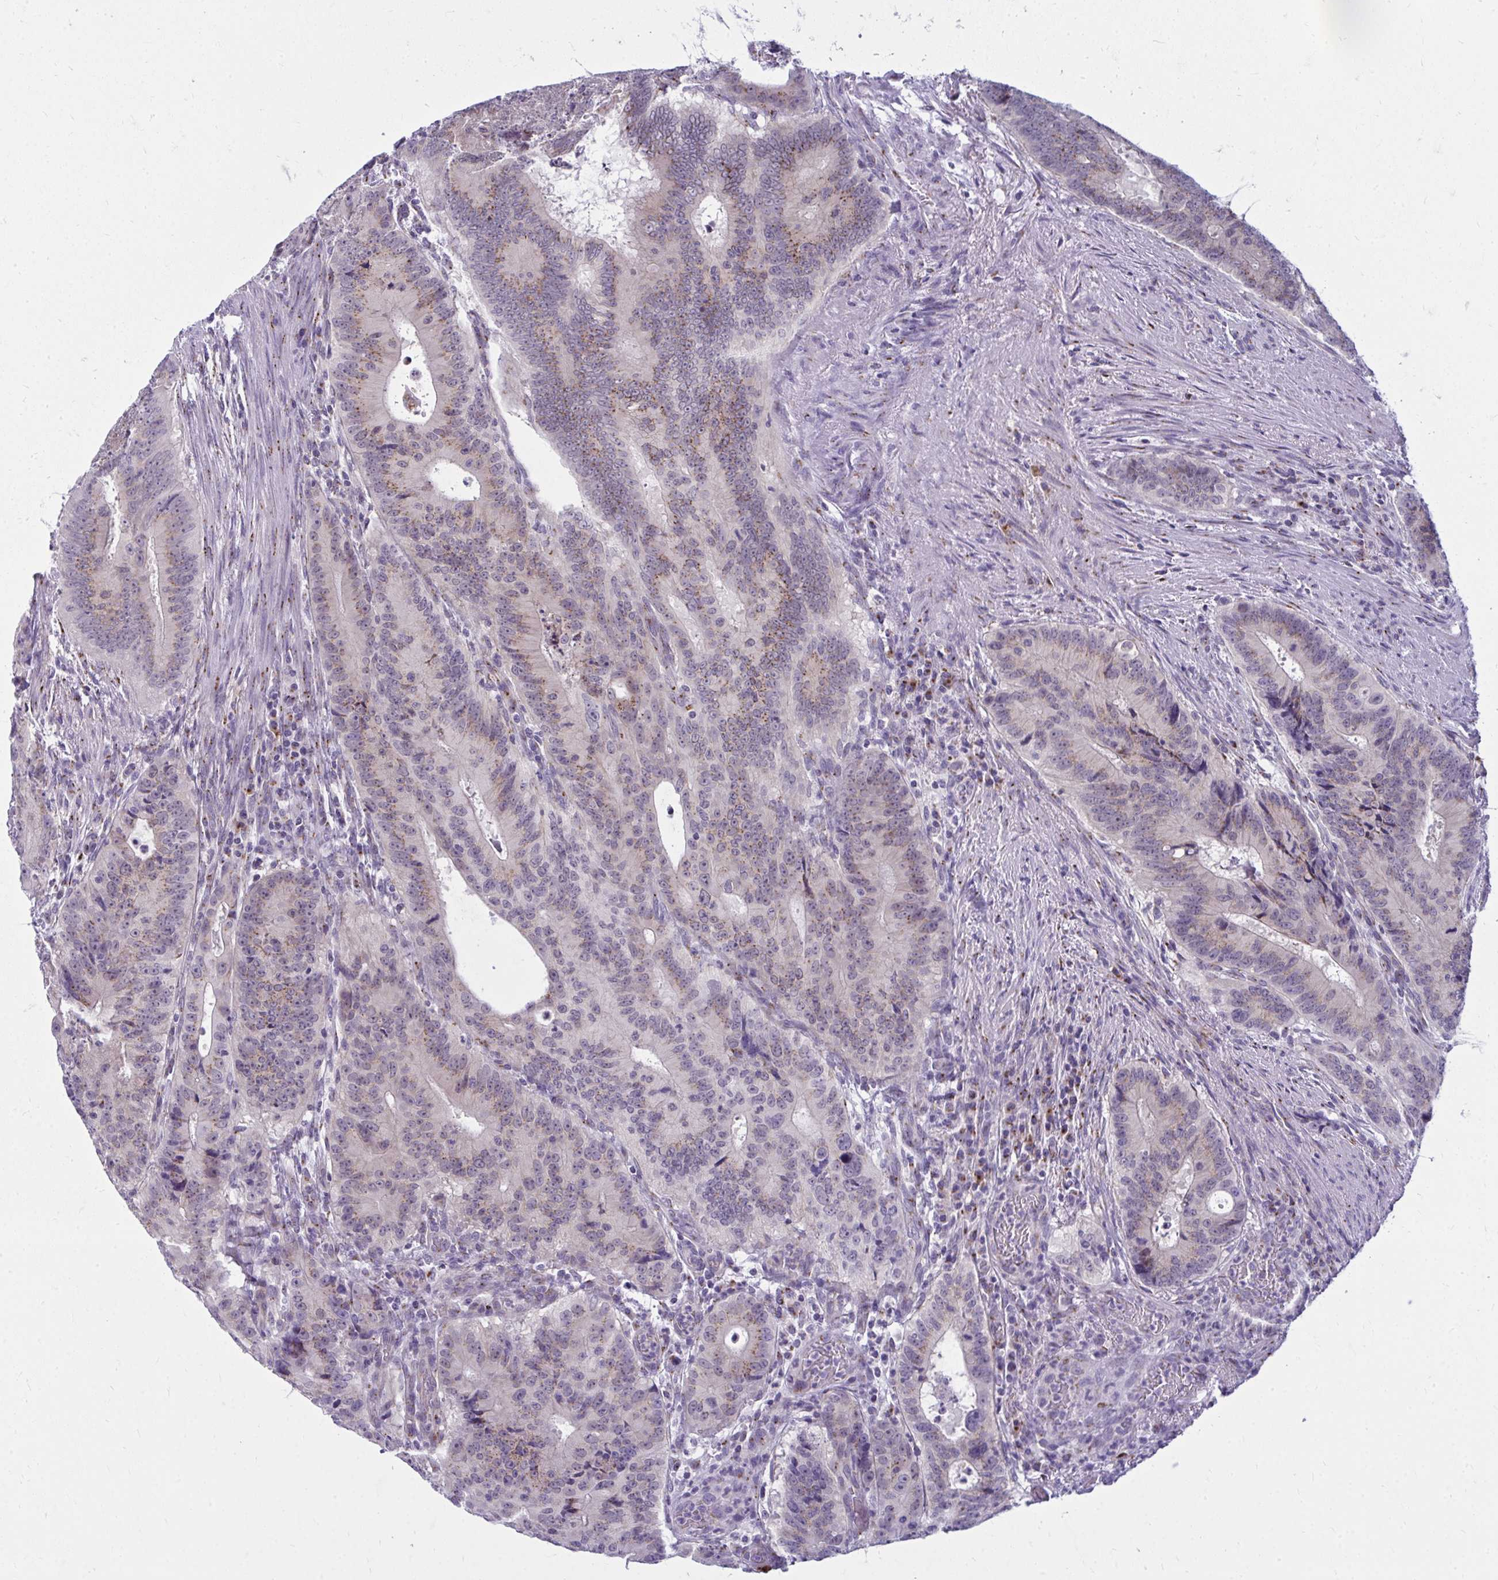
{"staining": {"intensity": "moderate", "quantity": "25%-75%", "location": "cytoplasmic/membranous"}, "tissue": "colorectal cancer", "cell_type": "Tumor cells", "image_type": "cancer", "snomed": [{"axis": "morphology", "description": "Adenocarcinoma, NOS"}, {"axis": "topography", "description": "Colon"}], "caption": "A photomicrograph showing moderate cytoplasmic/membranous expression in approximately 25%-75% of tumor cells in adenocarcinoma (colorectal), as visualized by brown immunohistochemical staining.", "gene": "DTX4", "patient": {"sex": "male", "age": 62}}